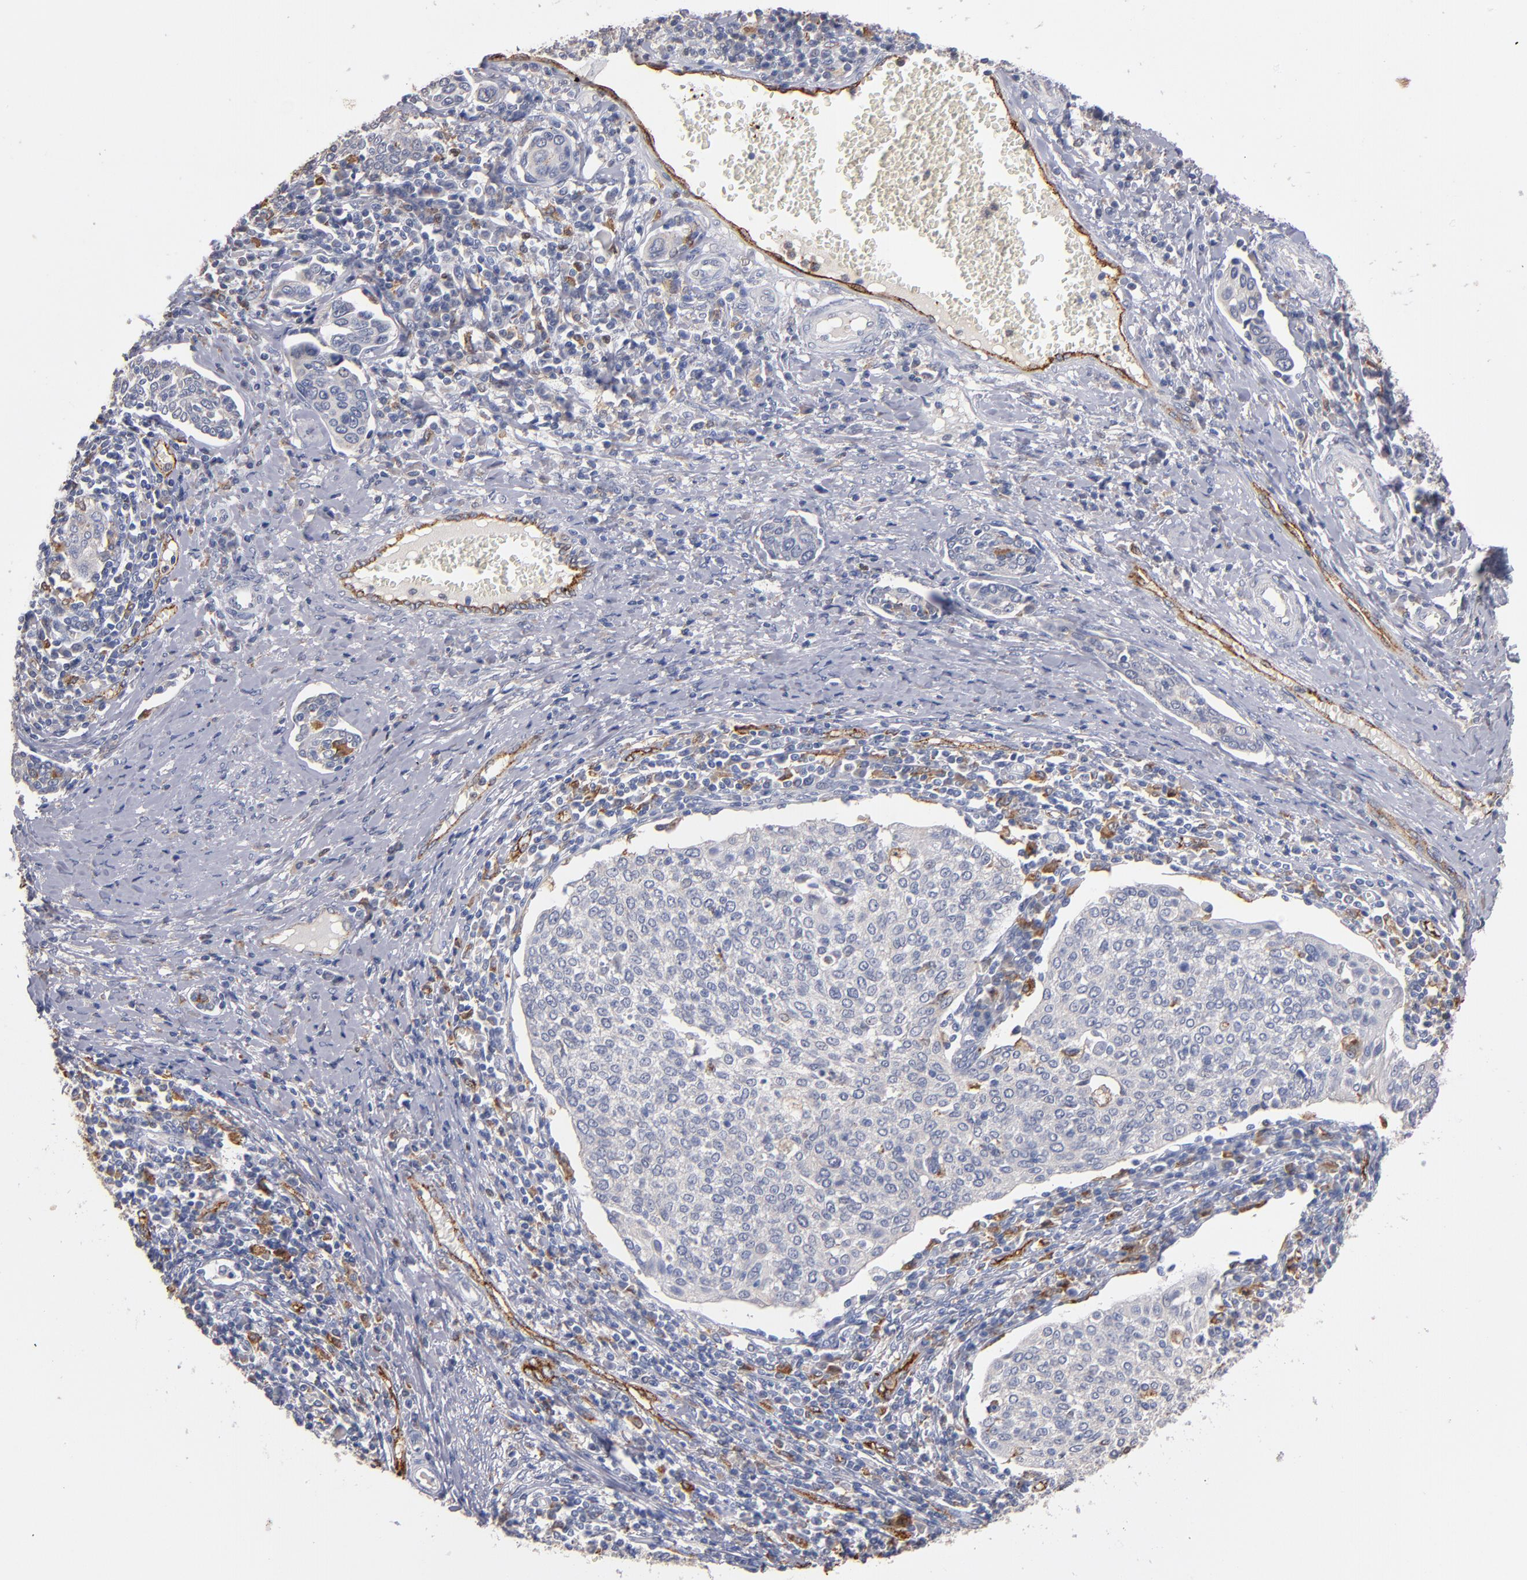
{"staining": {"intensity": "negative", "quantity": "none", "location": "none"}, "tissue": "cervical cancer", "cell_type": "Tumor cells", "image_type": "cancer", "snomed": [{"axis": "morphology", "description": "Squamous cell carcinoma, NOS"}, {"axis": "topography", "description": "Cervix"}], "caption": "Immunohistochemistry photomicrograph of human cervical cancer (squamous cell carcinoma) stained for a protein (brown), which demonstrates no positivity in tumor cells.", "gene": "SELP", "patient": {"sex": "female", "age": 40}}